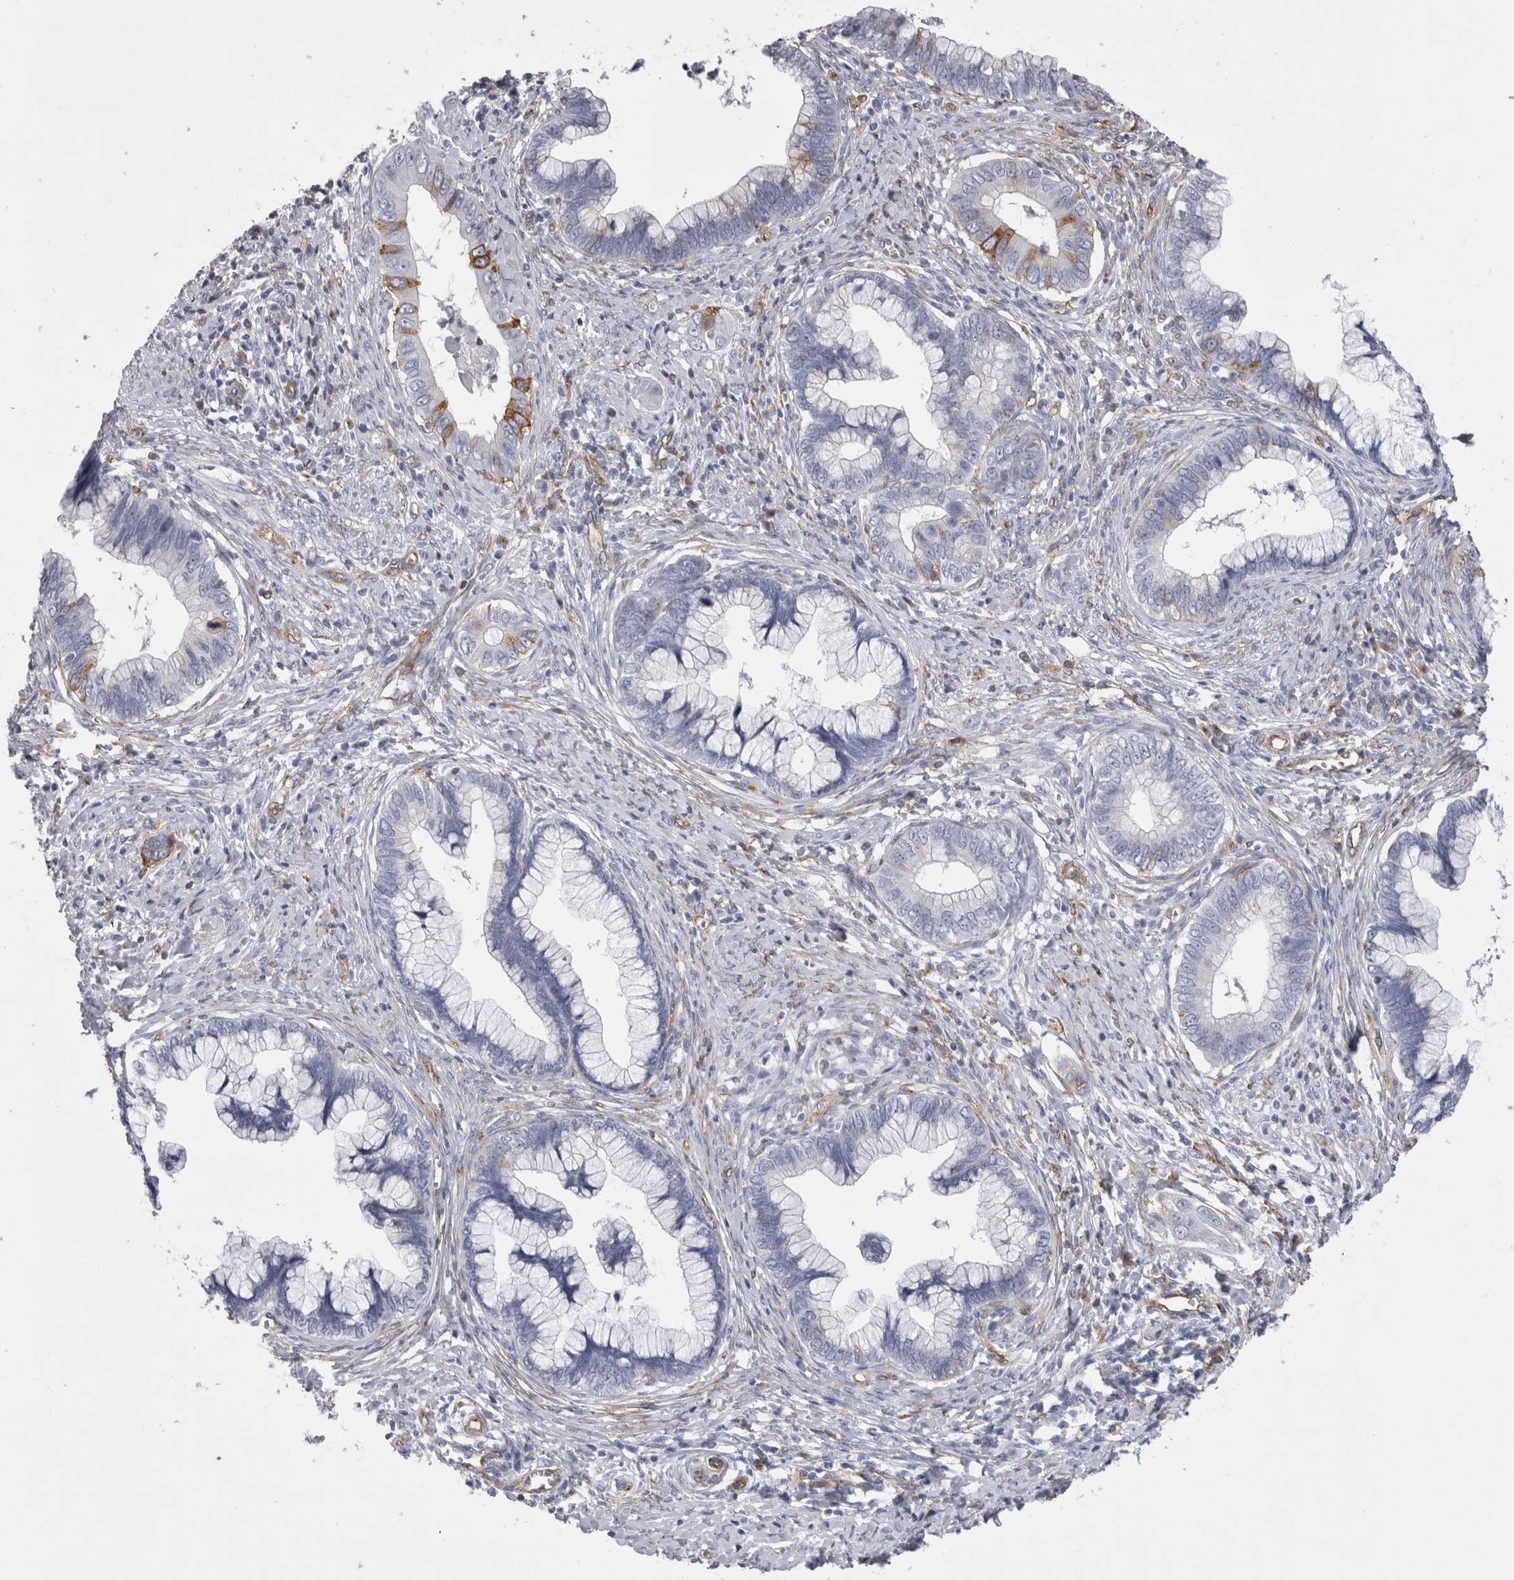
{"staining": {"intensity": "moderate", "quantity": "<25%", "location": "cytoplasmic/membranous"}, "tissue": "cervical cancer", "cell_type": "Tumor cells", "image_type": "cancer", "snomed": [{"axis": "morphology", "description": "Adenocarcinoma, NOS"}, {"axis": "topography", "description": "Cervix"}], "caption": "Immunohistochemical staining of cervical cancer (adenocarcinoma) demonstrates moderate cytoplasmic/membranous protein positivity in approximately <25% of tumor cells. (Stains: DAB in brown, nuclei in blue, Microscopy: brightfield microscopy at high magnification).", "gene": "ATXN3", "patient": {"sex": "female", "age": 44}}